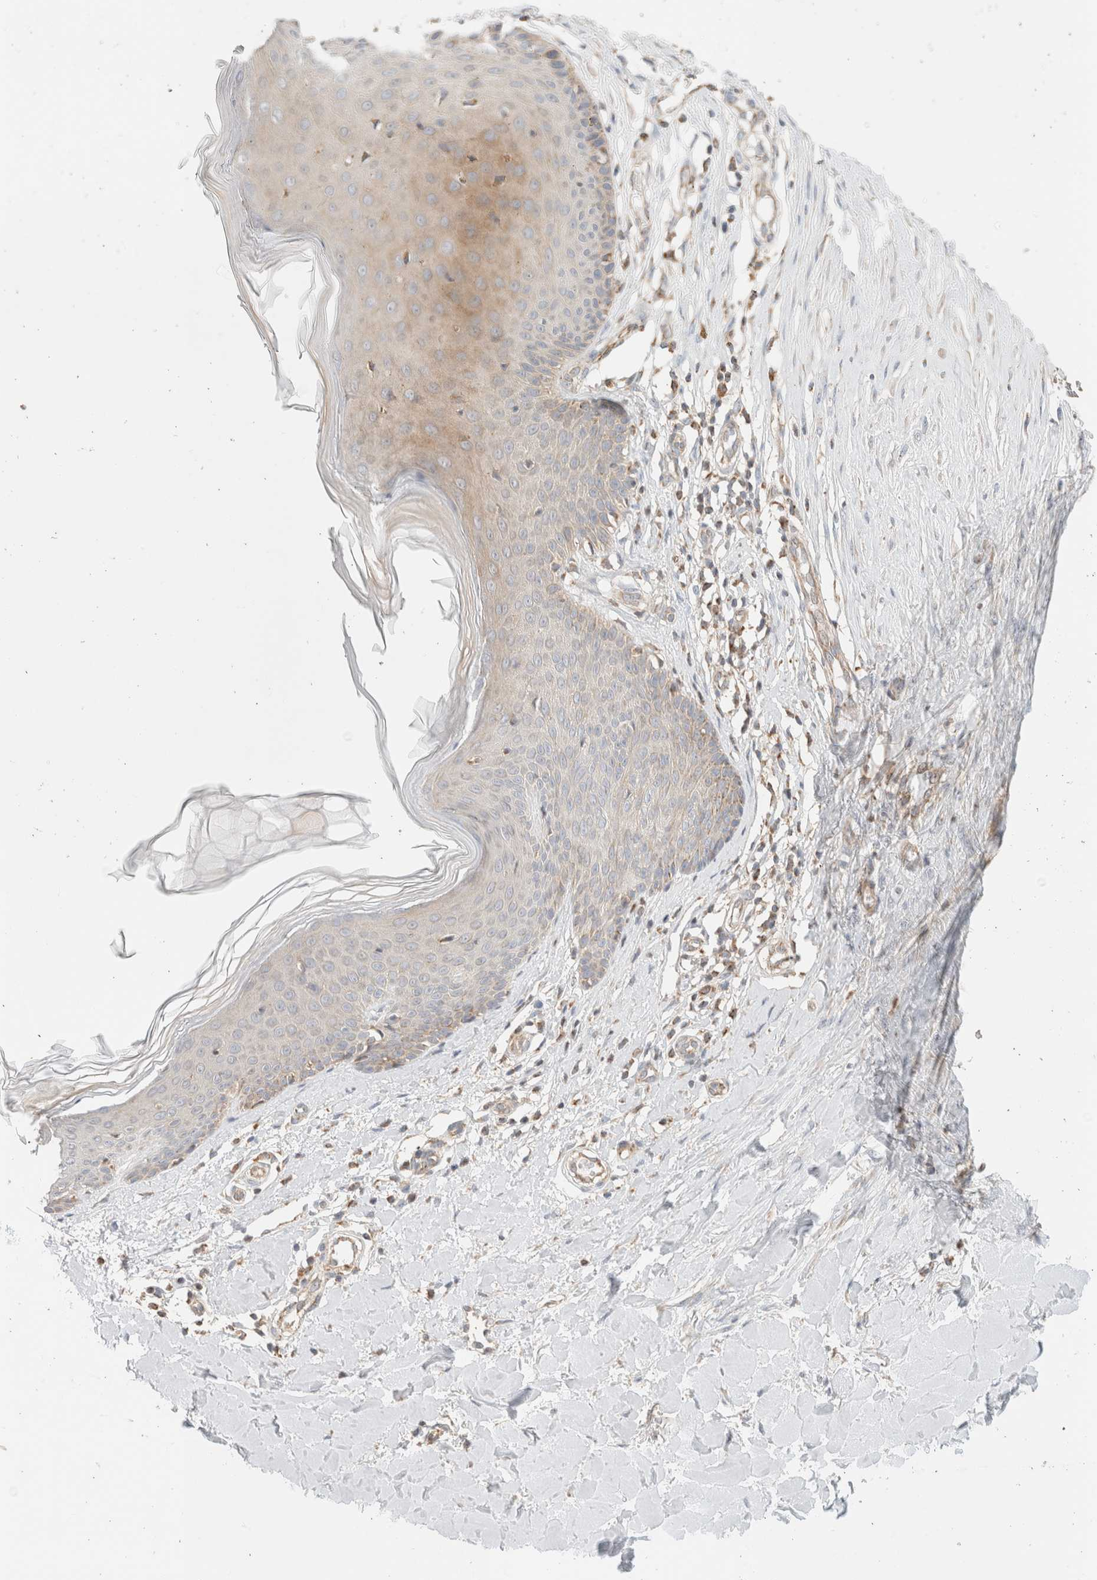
{"staining": {"intensity": "weak", "quantity": ">75%", "location": "cytoplasmic/membranous"}, "tissue": "skin", "cell_type": "Fibroblasts", "image_type": "normal", "snomed": [{"axis": "morphology", "description": "Normal tissue, NOS"}, {"axis": "topography", "description": "Skin"}], "caption": "Weak cytoplasmic/membranous staining is identified in approximately >75% of fibroblasts in unremarkable skin. (Stains: DAB in brown, nuclei in blue, Microscopy: brightfield microscopy at high magnification).", "gene": "MRM3", "patient": {"sex": "male", "age": 41}}